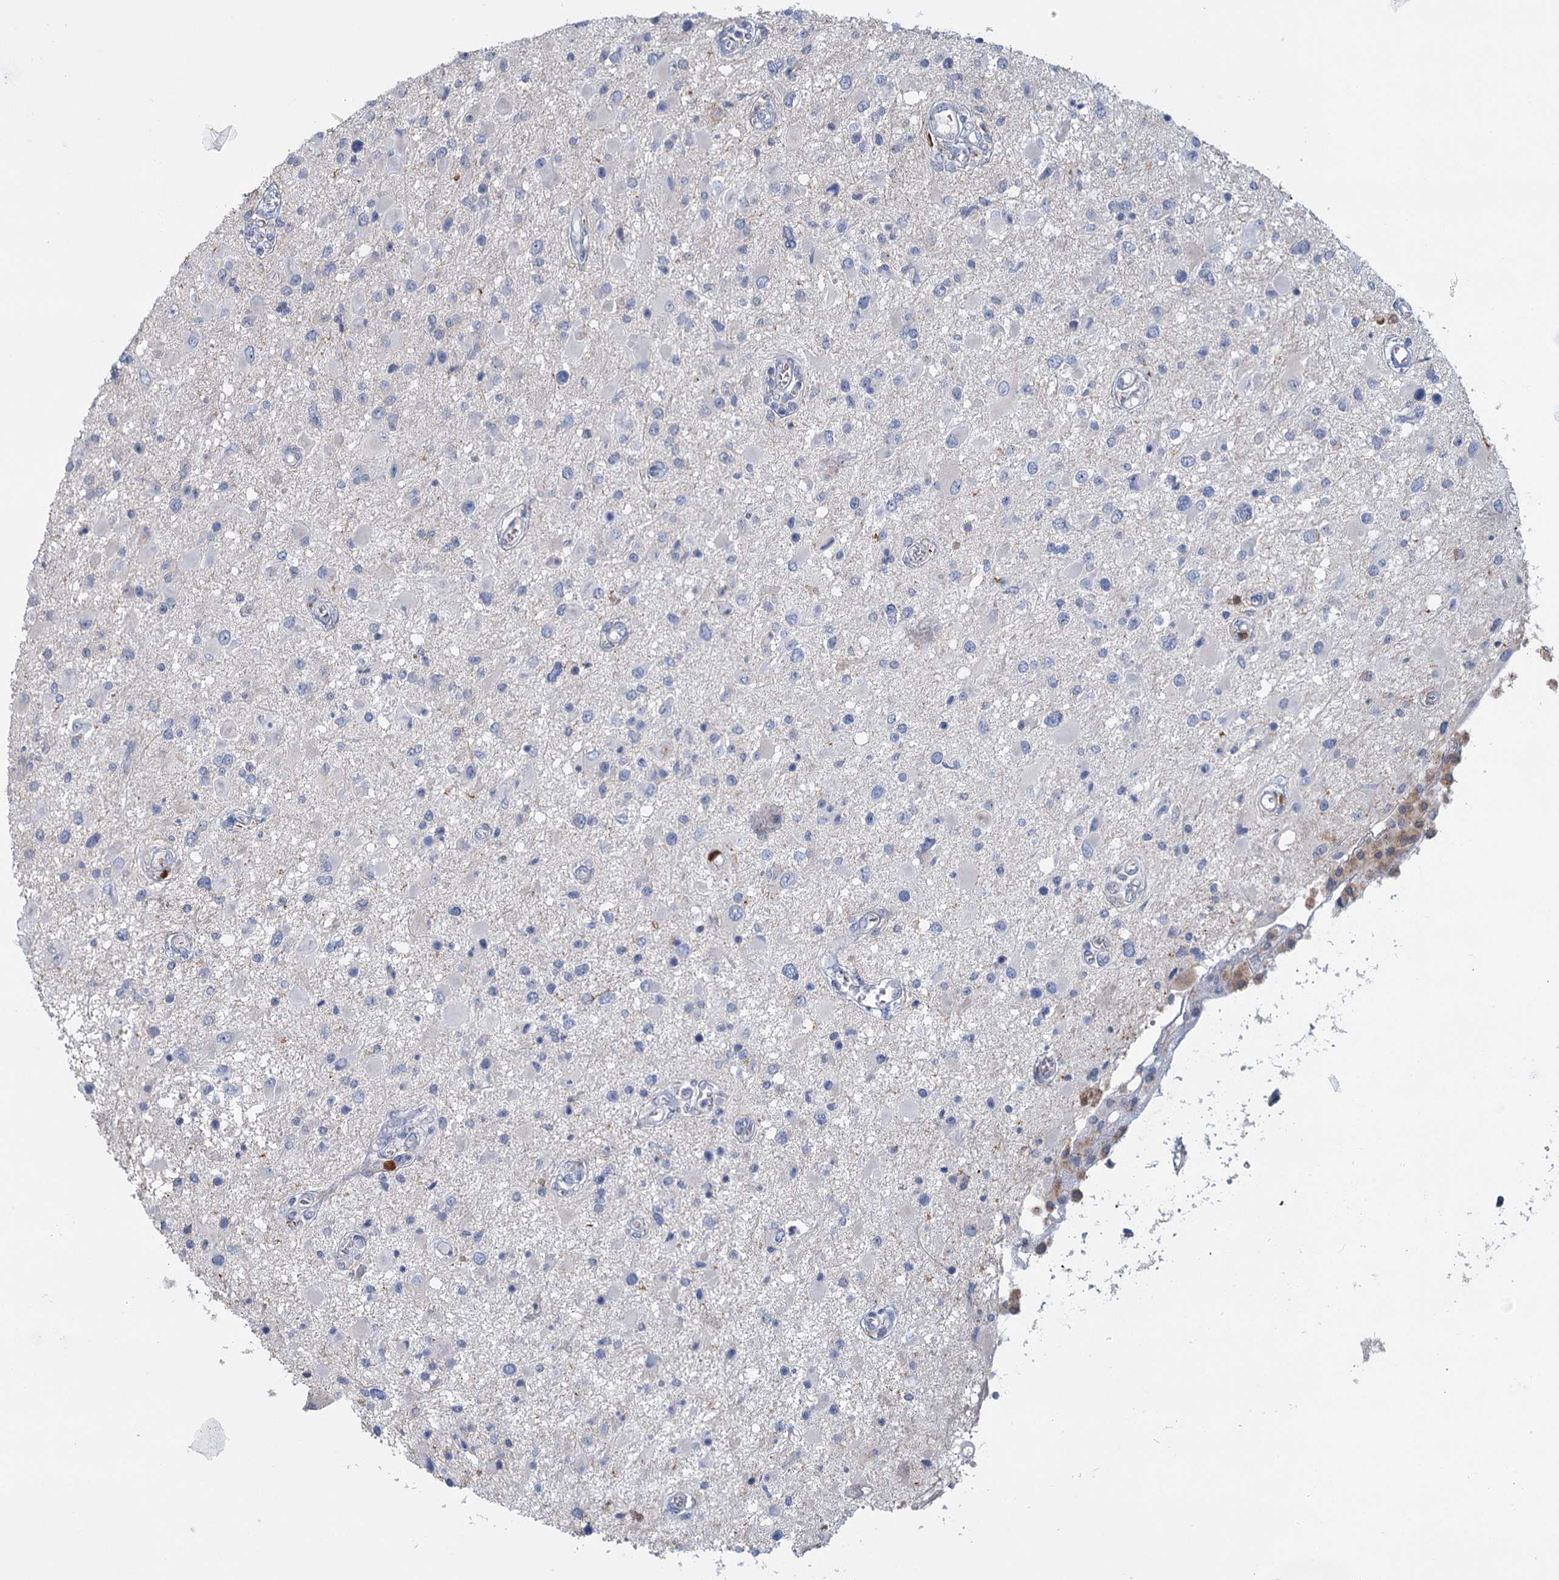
{"staining": {"intensity": "negative", "quantity": "none", "location": "none"}, "tissue": "glioma", "cell_type": "Tumor cells", "image_type": "cancer", "snomed": [{"axis": "morphology", "description": "Glioma, malignant, High grade"}, {"axis": "topography", "description": "Brain"}], "caption": "Glioma was stained to show a protein in brown. There is no significant staining in tumor cells. (Brightfield microscopy of DAB (3,3'-diaminobenzidine) immunohistochemistry (IHC) at high magnification).", "gene": "ANKRD16", "patient": {"sex": "male", "age": 53}}